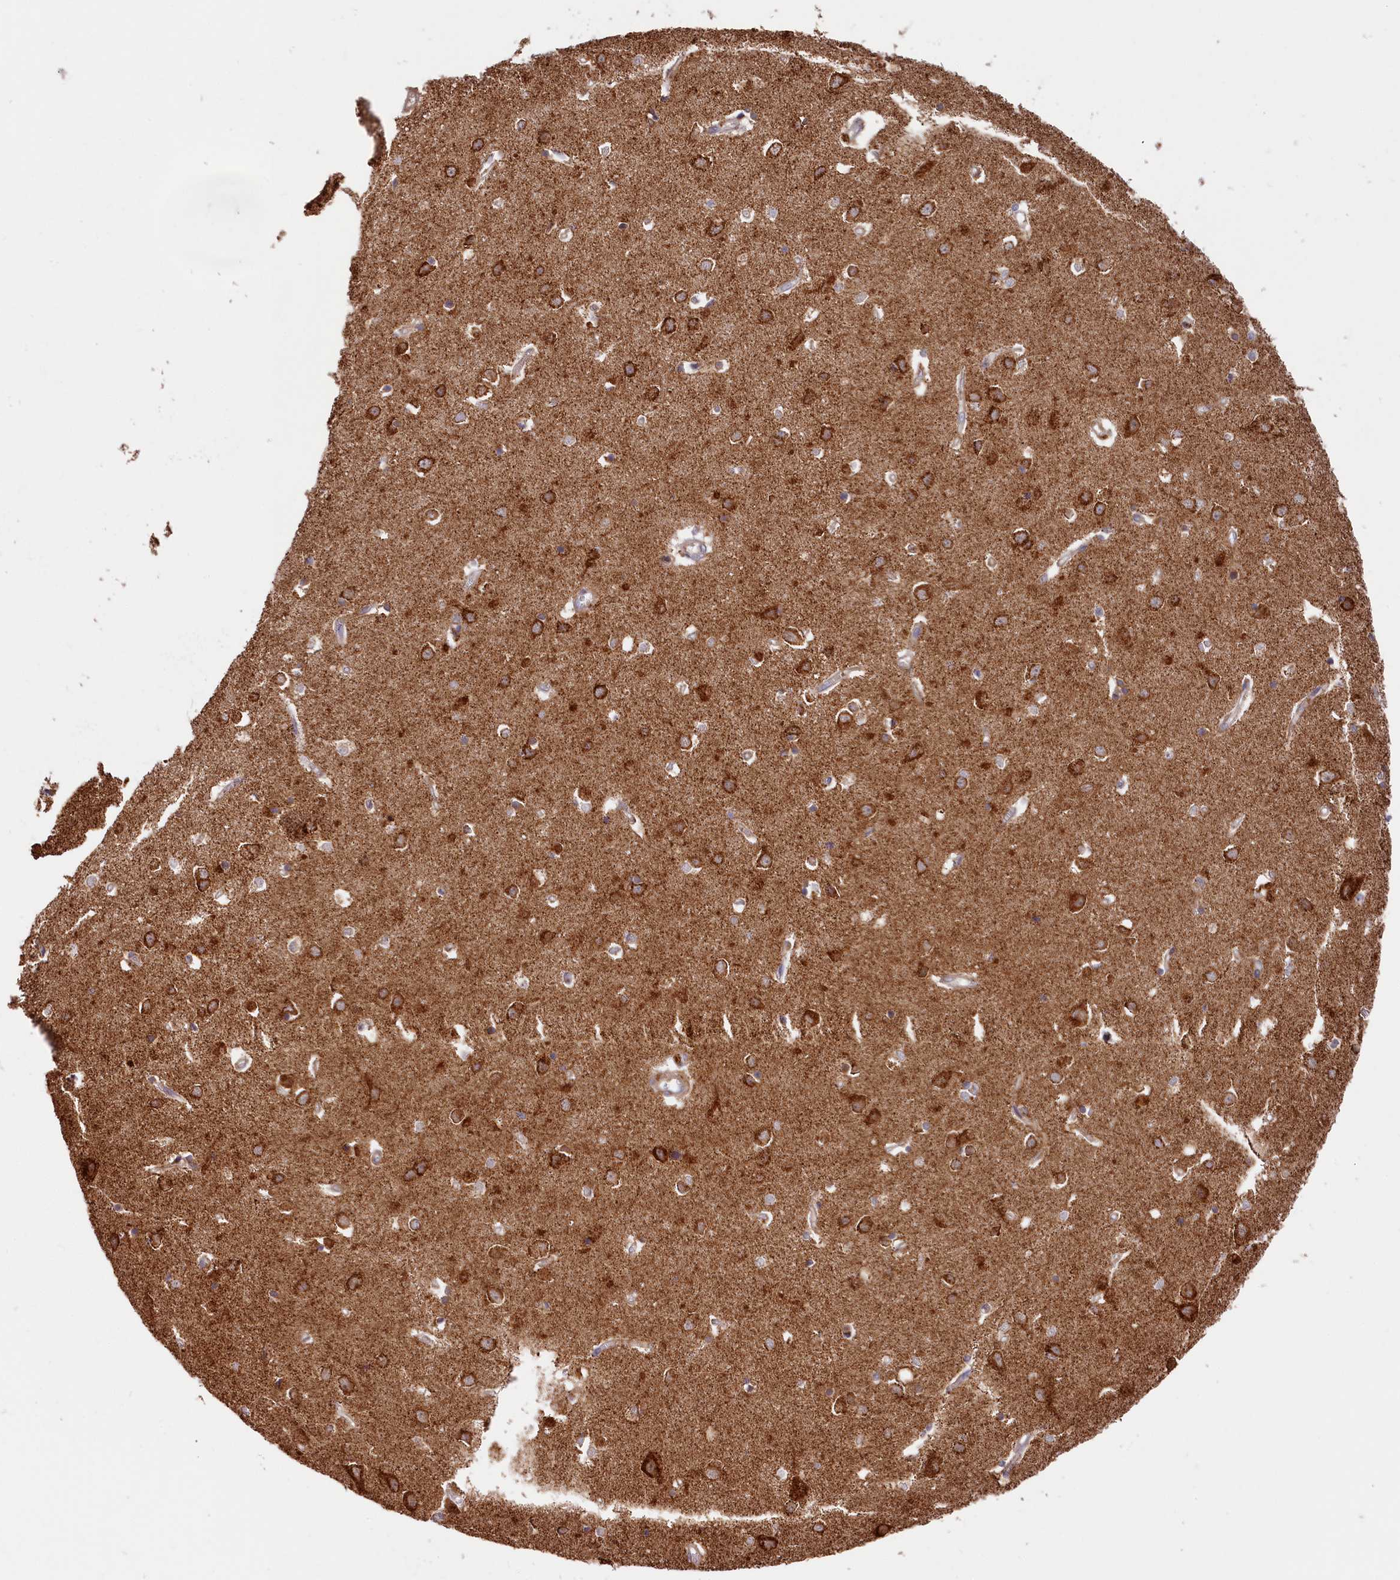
{"staining": {"intensity": "weak", "quantity": ">75%", "location": "cytoplasmic/membranous"}, "tissue": "cerebral cortex", "cell_type": "Endothelial cells", "image_type": "normal", "snomed": [{"axis": "morphology", "description": "Normal tissue, NOS"}, {"axis": "topography", "description": "Cerebral cortex"}], "caption": "Endothelial cells reveal low levels of weak cytoplasmic/membranous positivity in about >75% of cells in unremarkable cerebral cortex. Immunohistochemistry (ihc) stains the protein in brown and the nuclei are stained blue.", "gene": "CEP44", "patient": {"sex": "female", "age": 64}}